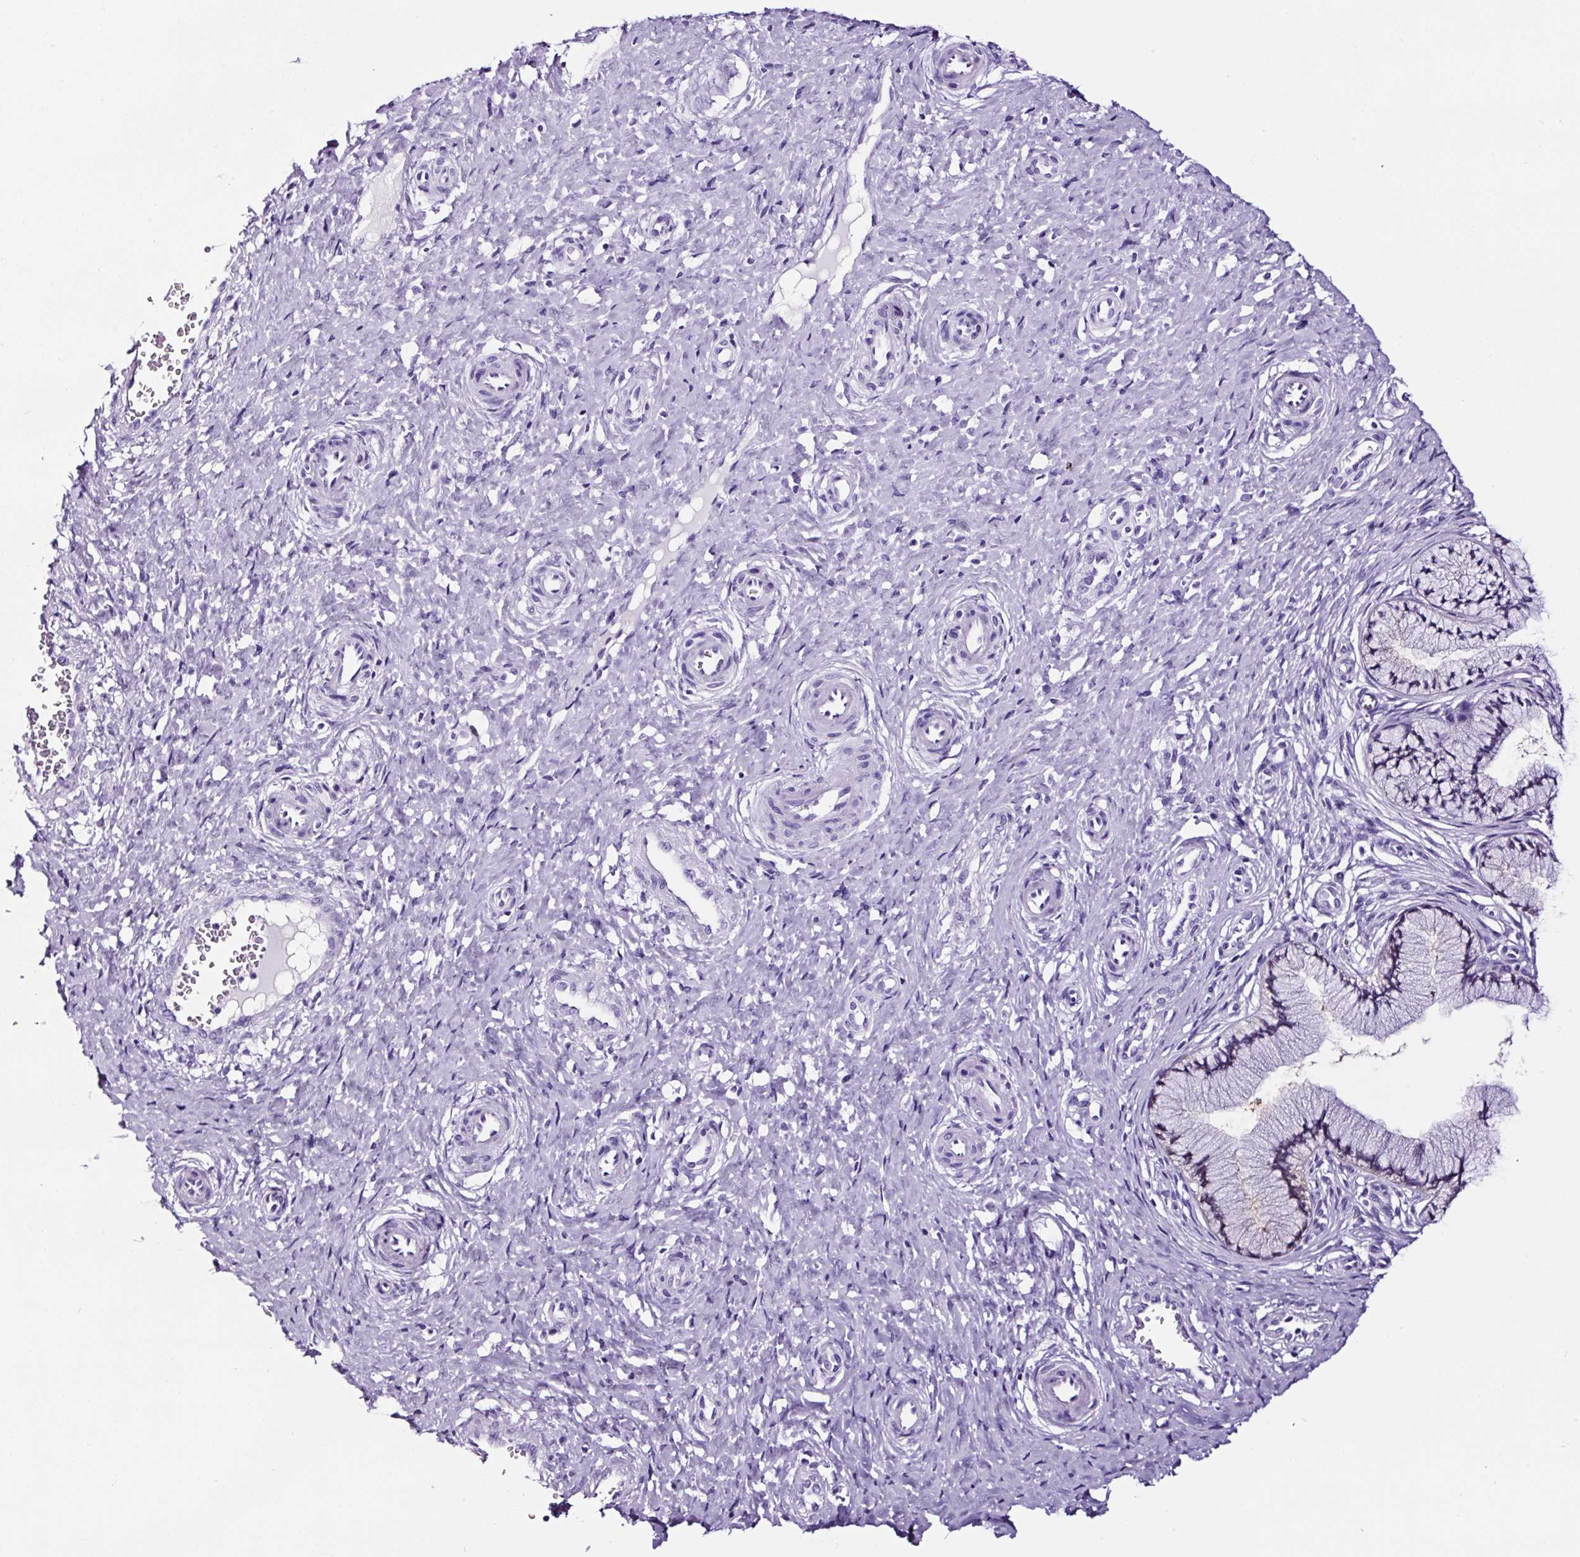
{"staining": {"intensity": "weak", "quantity": "25%-75%", "location": "nuclear"}, "tissue": "cervix", "cell_type": "Glandular cells", "image_type": "normal", "snomed": [{"axis": "morphology", "description": "Normal tissue, NOS"}, {"axis": "topography", "description": "Cervix"}], "caption": "Weak nuclear expression for a protein is appreciated in approximately 25%-75% of glandular cells of benign cervix using immunohistochemistry (IHC).", "gene": "TAFA3", "patient": {"sex": "female", "age": 36}}